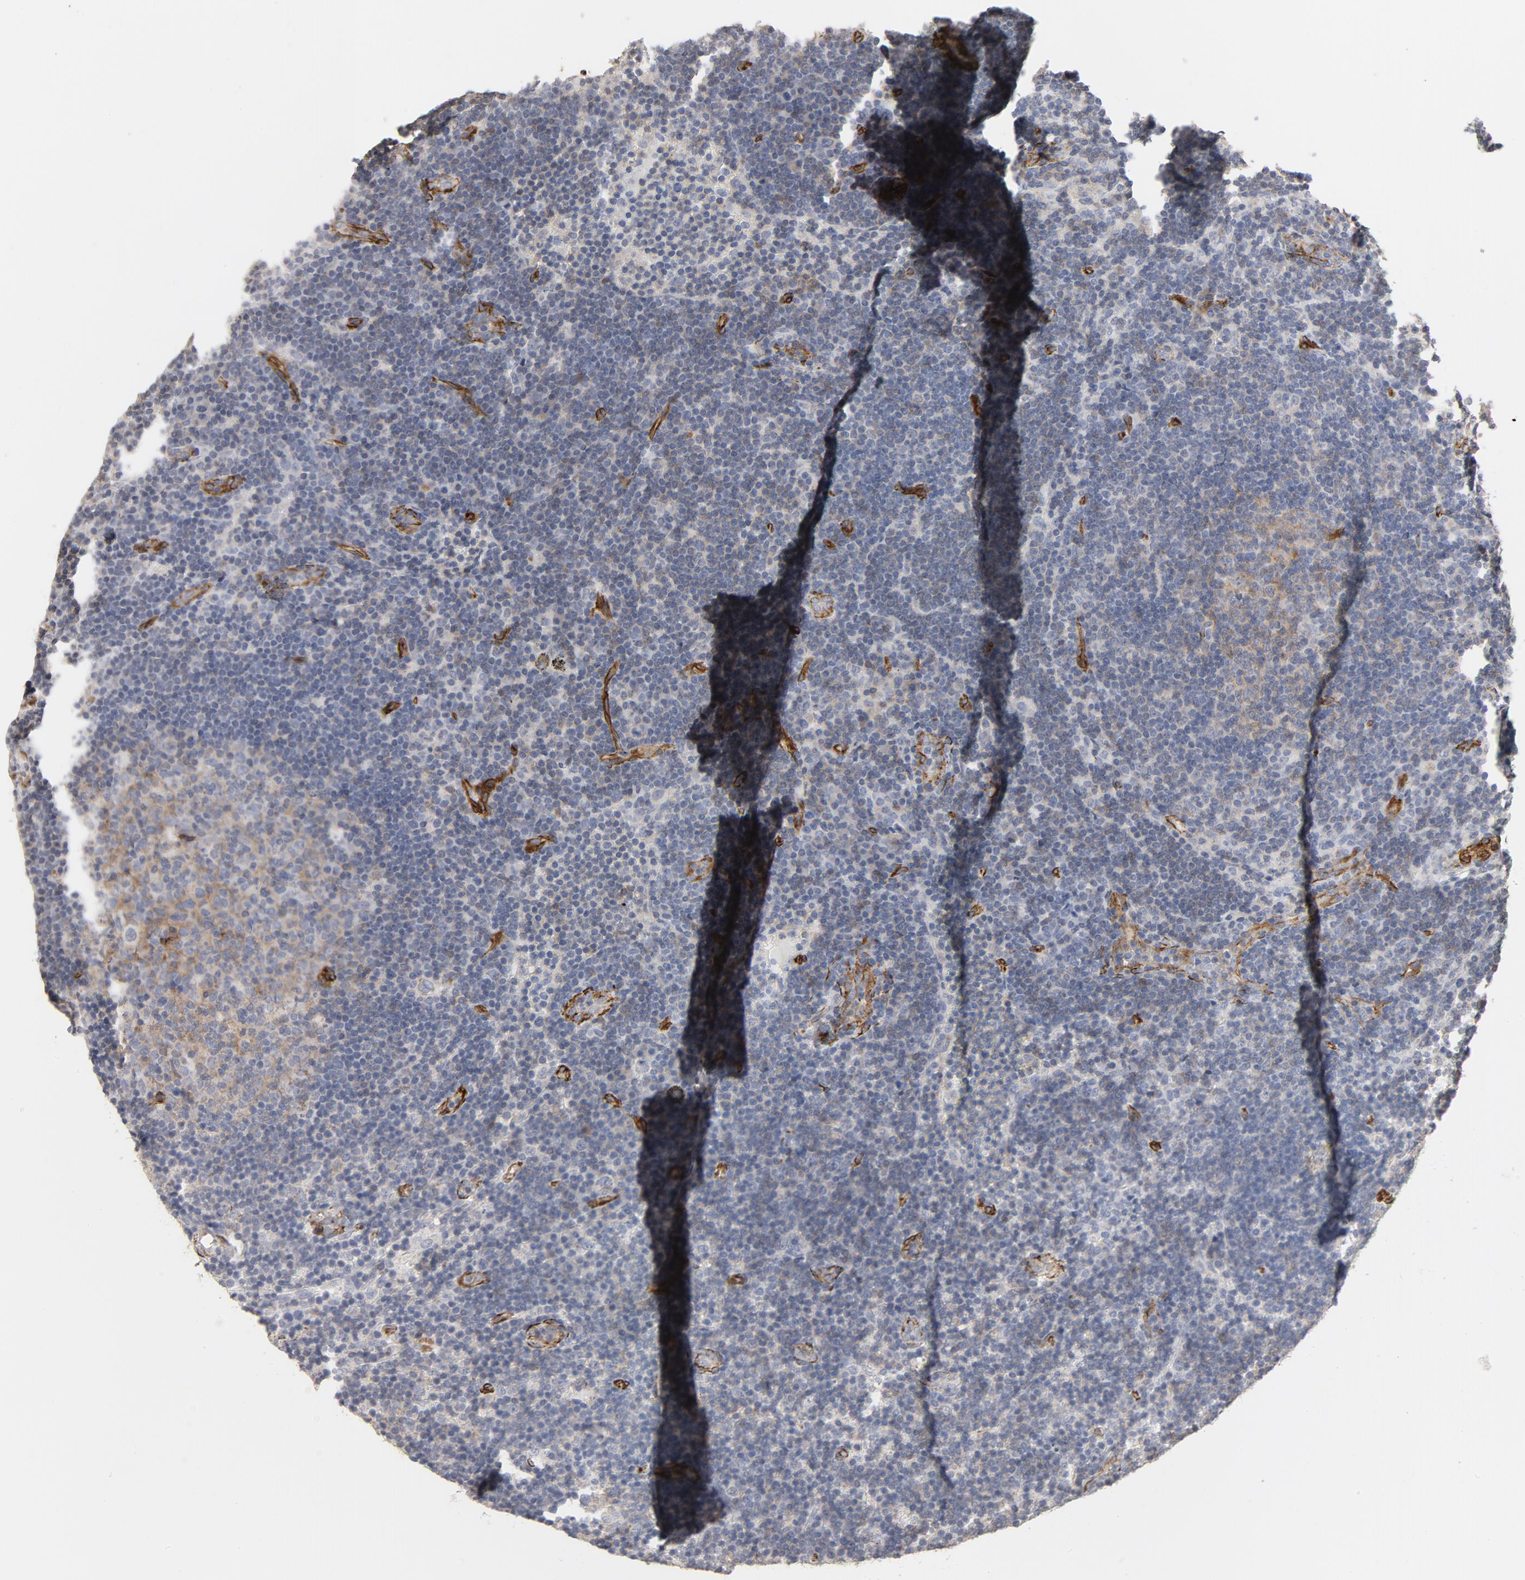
{"staining": {"intensity": "weak", "quantity": ">75%", "location": "cytoplasmic/membranous"}, "tissue": "lymph node", "cell_type": "Germinal center cells", "image_type": "normal", "snomed": [{"axis": "morphology", "description": "Normal tissue, NOS"}, {"axis": "morphology", "description": "Squamous cell carcinoma, metastatic, NOS"}, {"axis": "topography", "description": "Lymph node"}], "caption": "Germinal center cells reveal weak cytoplasmic/membranous expression in about >75% of cells in normal lymph node.", "gene": "GNG2", "patient": {"sex": "female", "age": 53}}